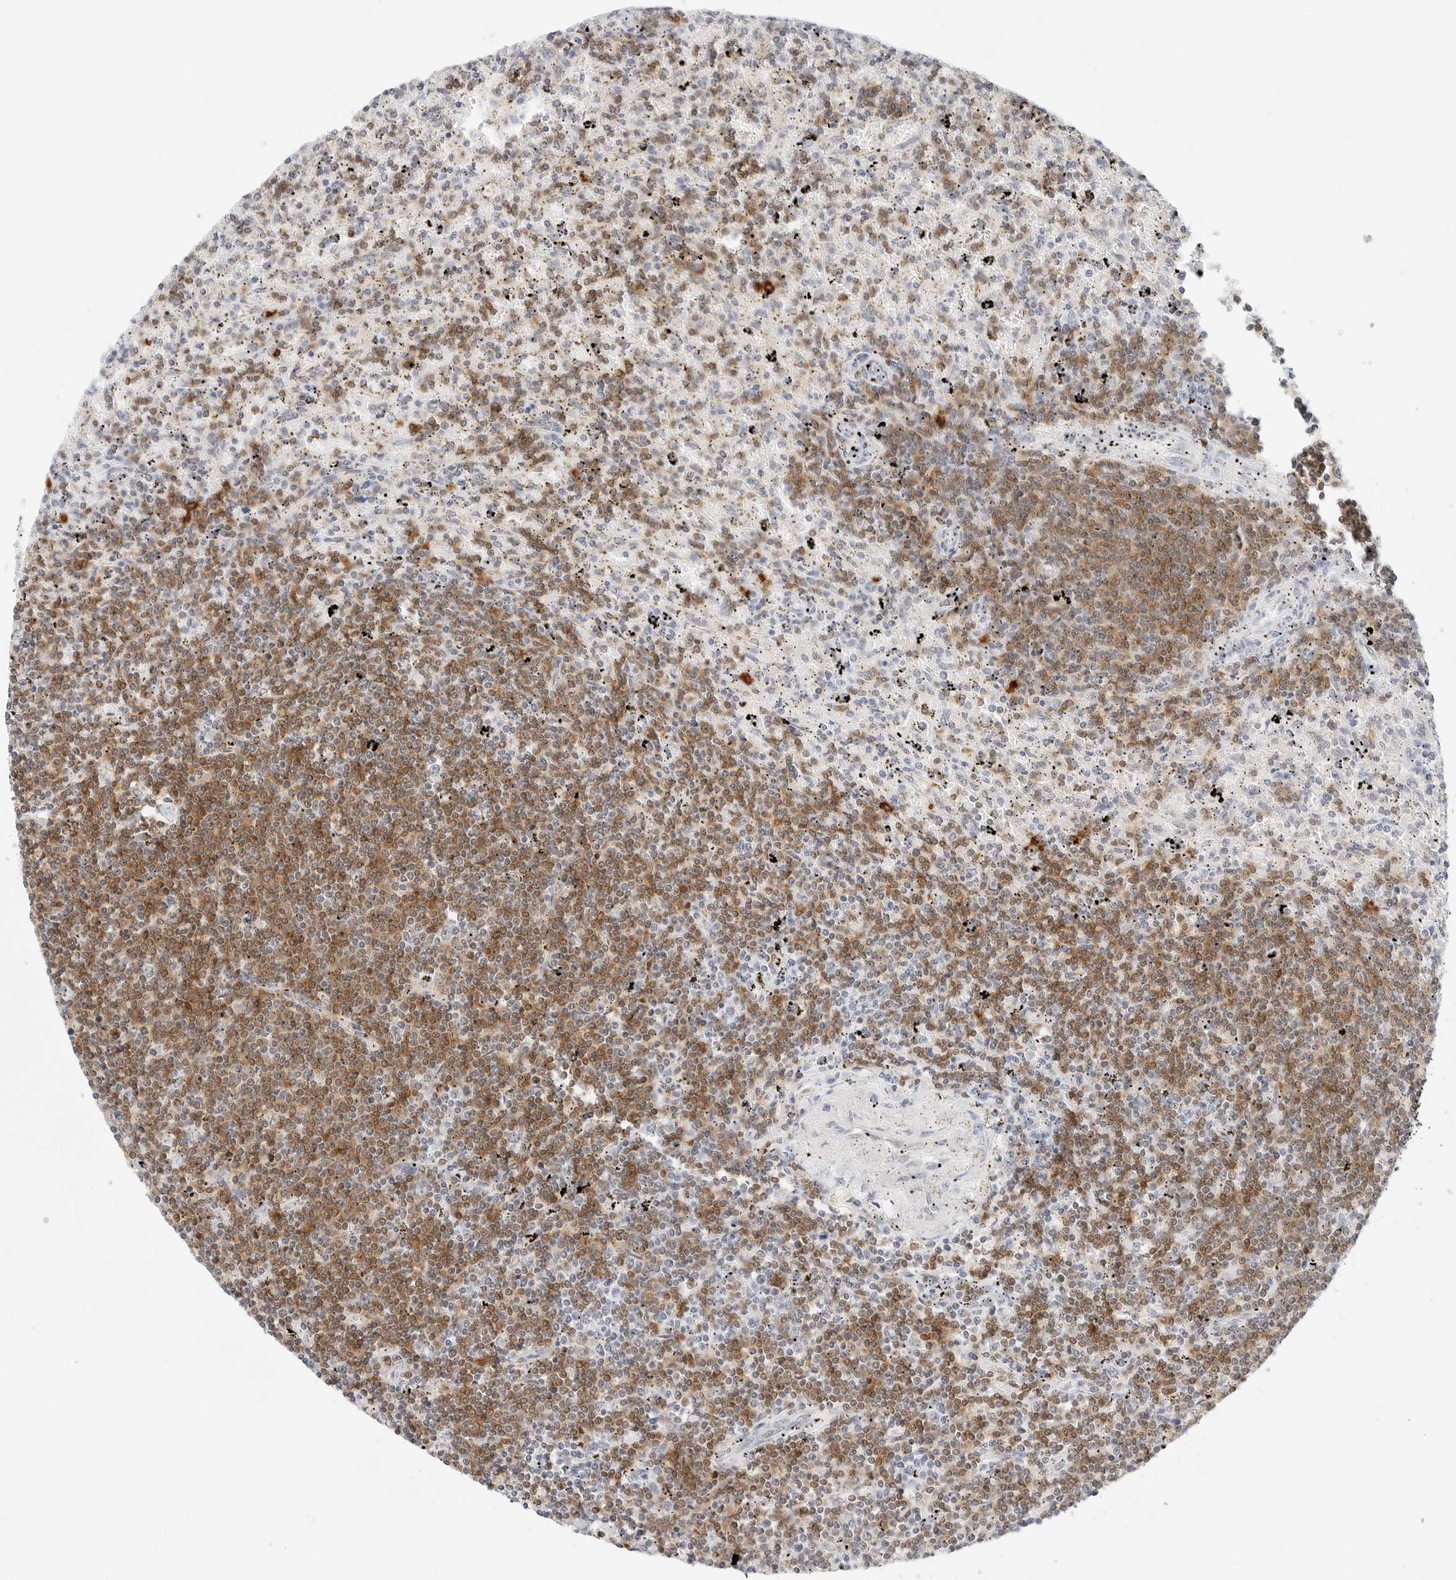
{"staining": {"intensity": "moderate", "quantity": ">75%", "location": "cytoplasmic/membranous"}, "tissue": "lymphoma", "cell_type": "Tumor cells", "image_type": "cancer", "snomed": [{"axis": "morphology", "description": "Malignant lymphoma, non-Hodgkin's type, Low grade"}, {"axis": "topography", "description": "Spleen"}], "caption": "The immunohistochemical stain labels moderate cytoplasmic/membranous staining in tumor cells of malignant lymphoma, non-Hodgkin's type (low-grade) tissue.", "gene": "CD22", "patient": {"sex": "male", "age": 76}}